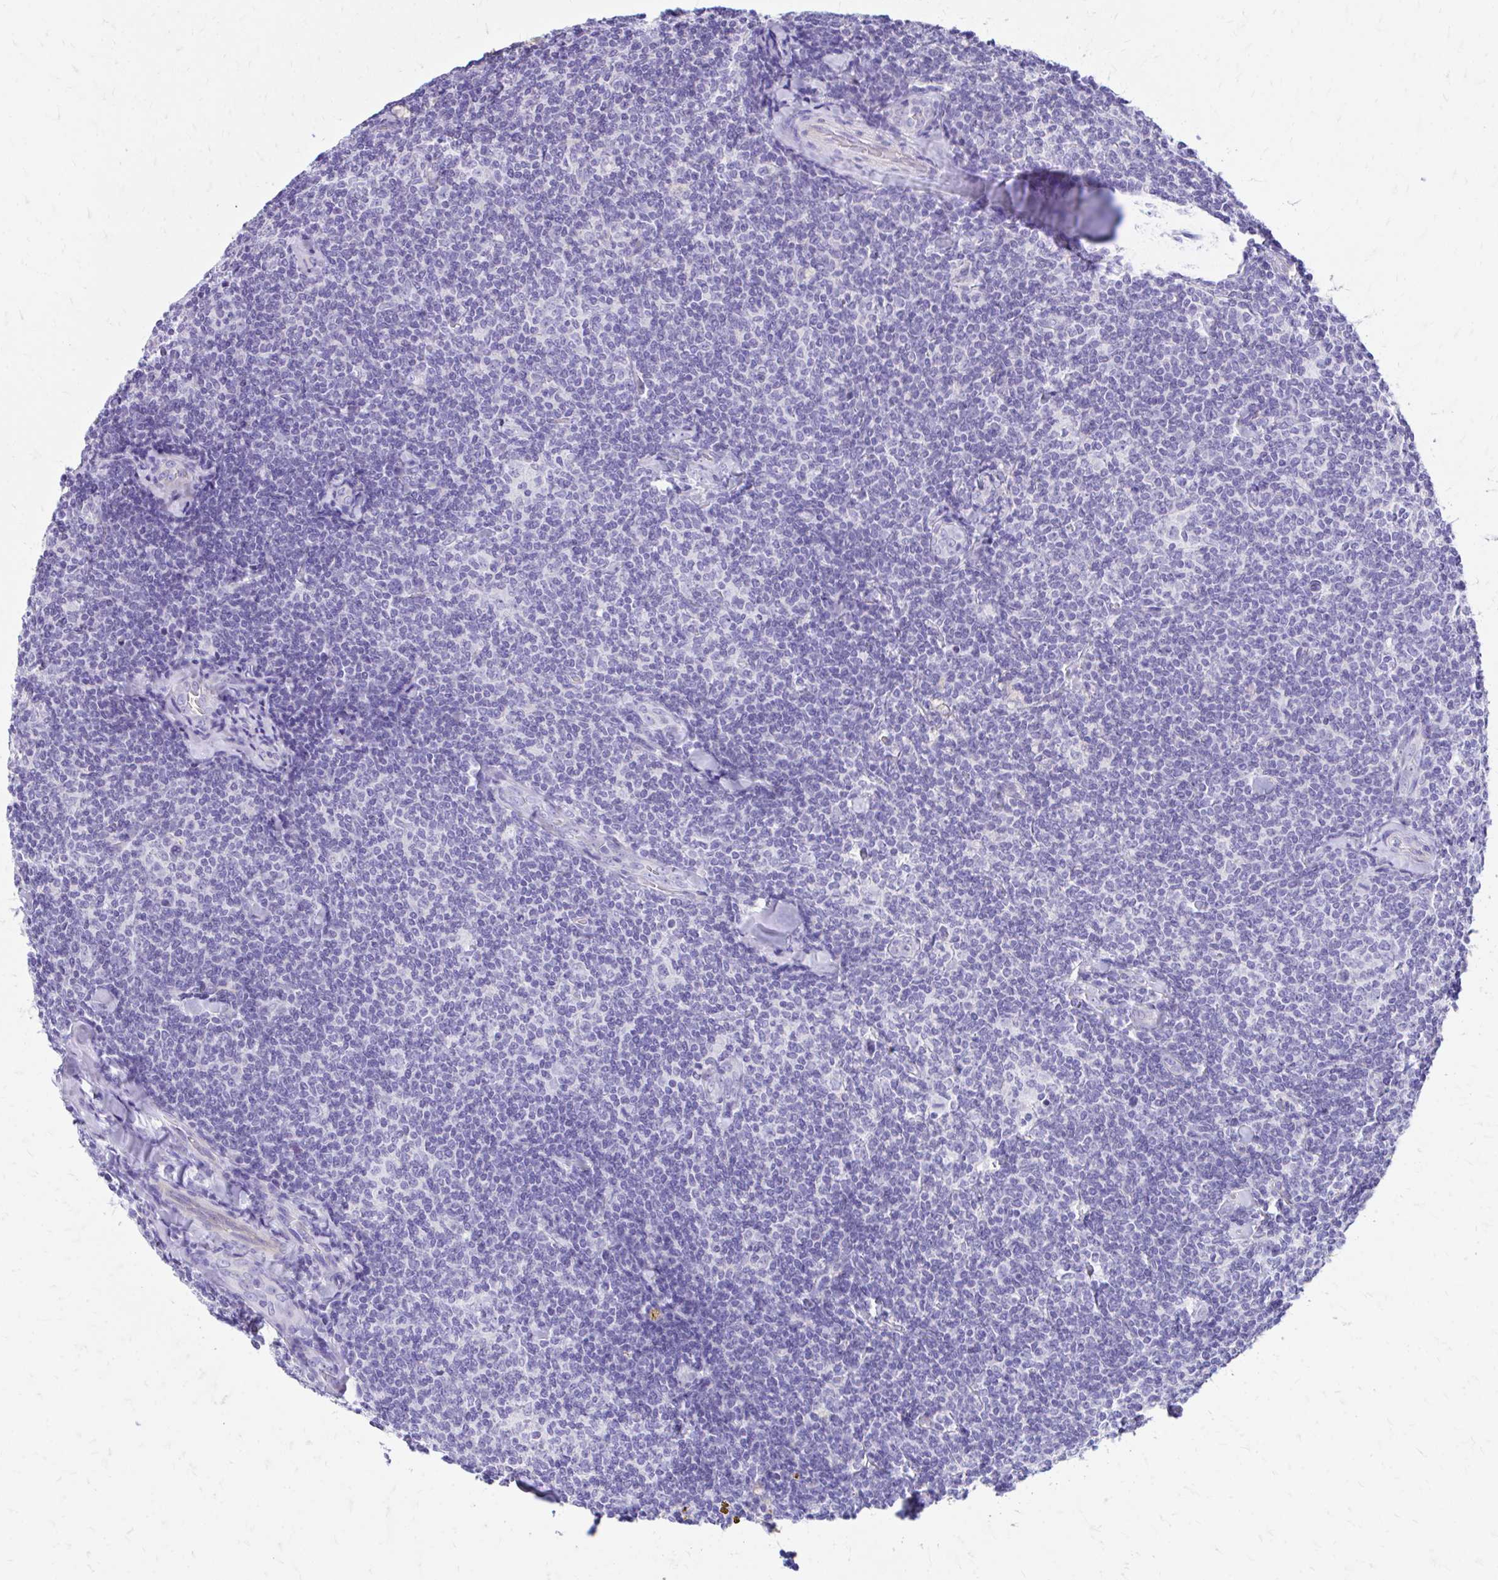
{"staining": {"intensity": "negative", "quantity": "none", "location": "none"}, "tissue": "lymphoma", "cell_type": "Tumor cells", "image_type": "cancer", "snomed": [{"axis": "morphology", "description": "Malignant lymphoma, non-Hodgkin's type, Low grade"}, {"axis": "topography", "description": "Lymph node"}], "caption": "This is a photomicrograph of immunohistochemistry staining of lymphoma, which shows no positivity in tumor cells.", "gene": "KRIT1", "patient": {"sex": "female", "age": 56}}